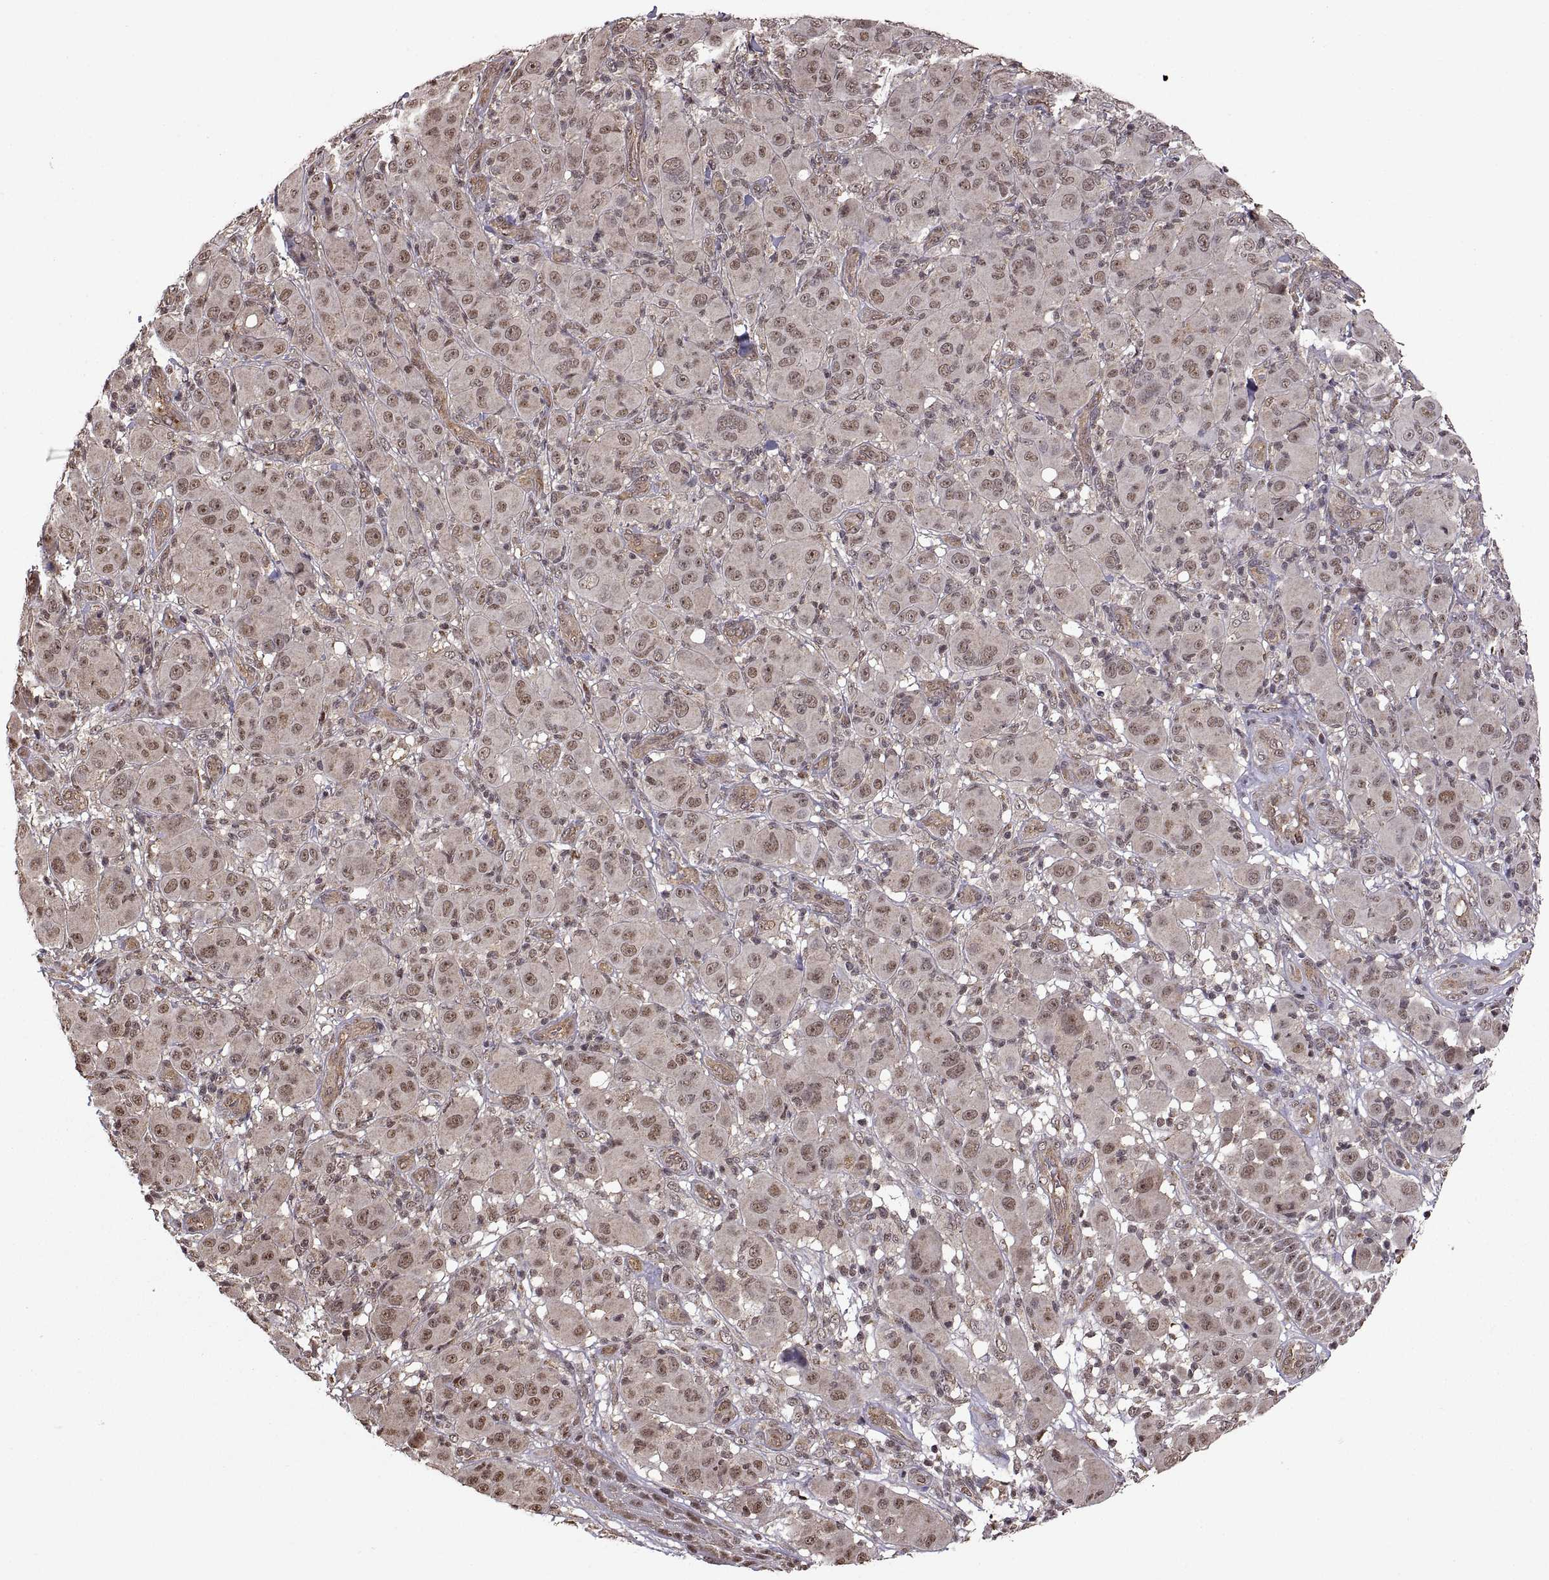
{"staining": {"intensity": "weak", "quantity": ">75%", "location": "nuclear"}, "tissue": "melanoma", "cell_type": "Tumor cells", "image_type": "cancer", "snomed": [{"axis": "morphology", "description": "Malignant melanoma, NOS"}, {"axis": "topography", "description": "Skin"}], "caption": "DAB (3,3'-diaminobenzidine) immunohistochemical staining of melanoma exhibits weak nuclear protein positivity in approximately >75% of tumor cells. The staining is performed using DAB (3,3'-diaminobenzidine) brown chromogen to label protein expression. The nuclei are counter-stained blue using hematoxylin.", "gene": "ARRB1", "patient": {"sex": "female", "age": 87}}